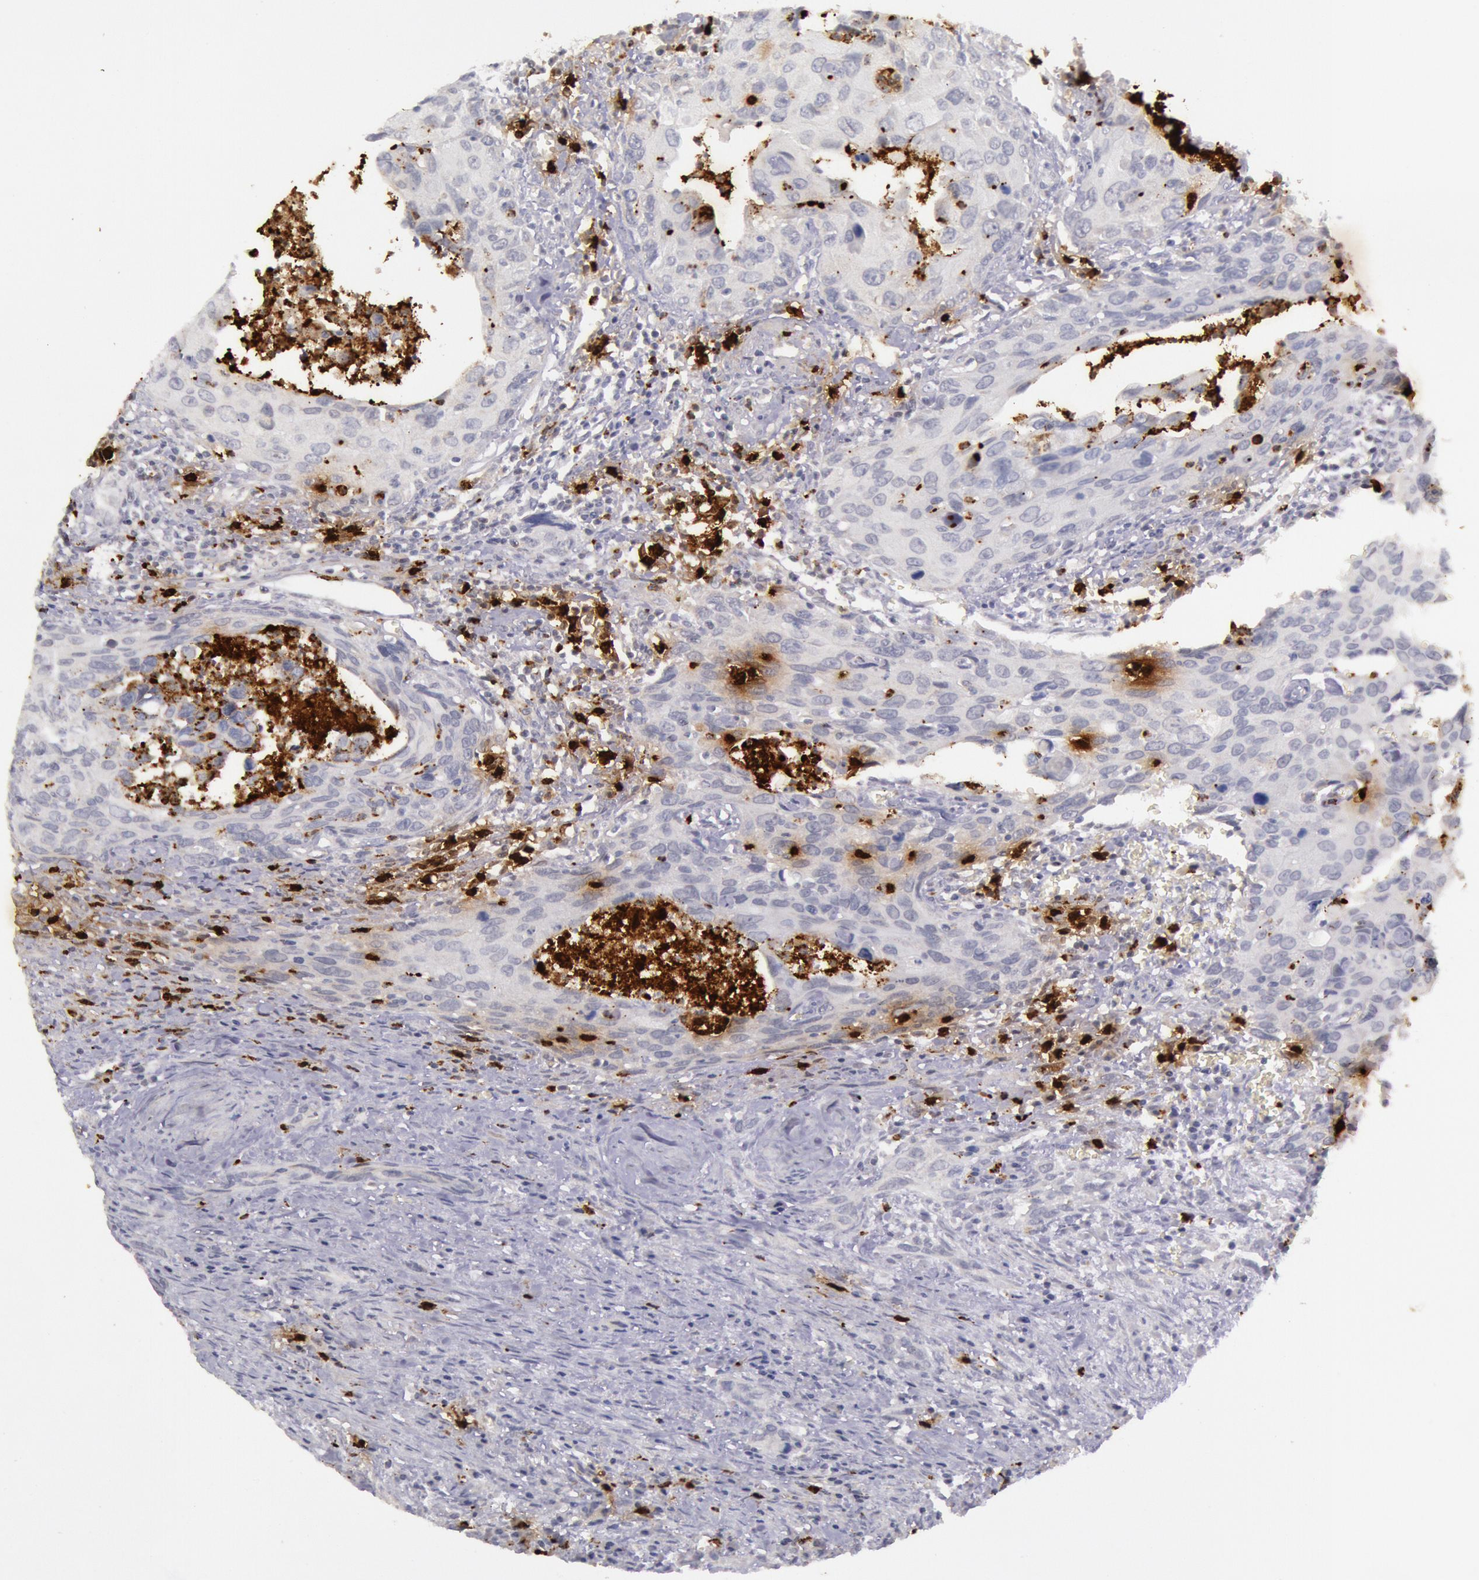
{"staining": {"intensity": "negative", "quantity": "none", "location": "none"}, "tissue": "urothelial cancer", "cell_type": "Tumor cells", "image_type": "cancer", "snomed": [{"axis": "morphology", "description": "Urothelial carcinoma, High grade"}, {"axis": "topography", "description": "Urinary bladder"}], "caption": "Immunohistochemical staining of human urothelial cancer shows no significant positivity in tumor cells. (Brightfield microscopy of DAB (3,3'-diaminobenzidine) IHC at high magnification).", "gene": "KDM6A", "patient": {"sex": "male", "age": 71}}